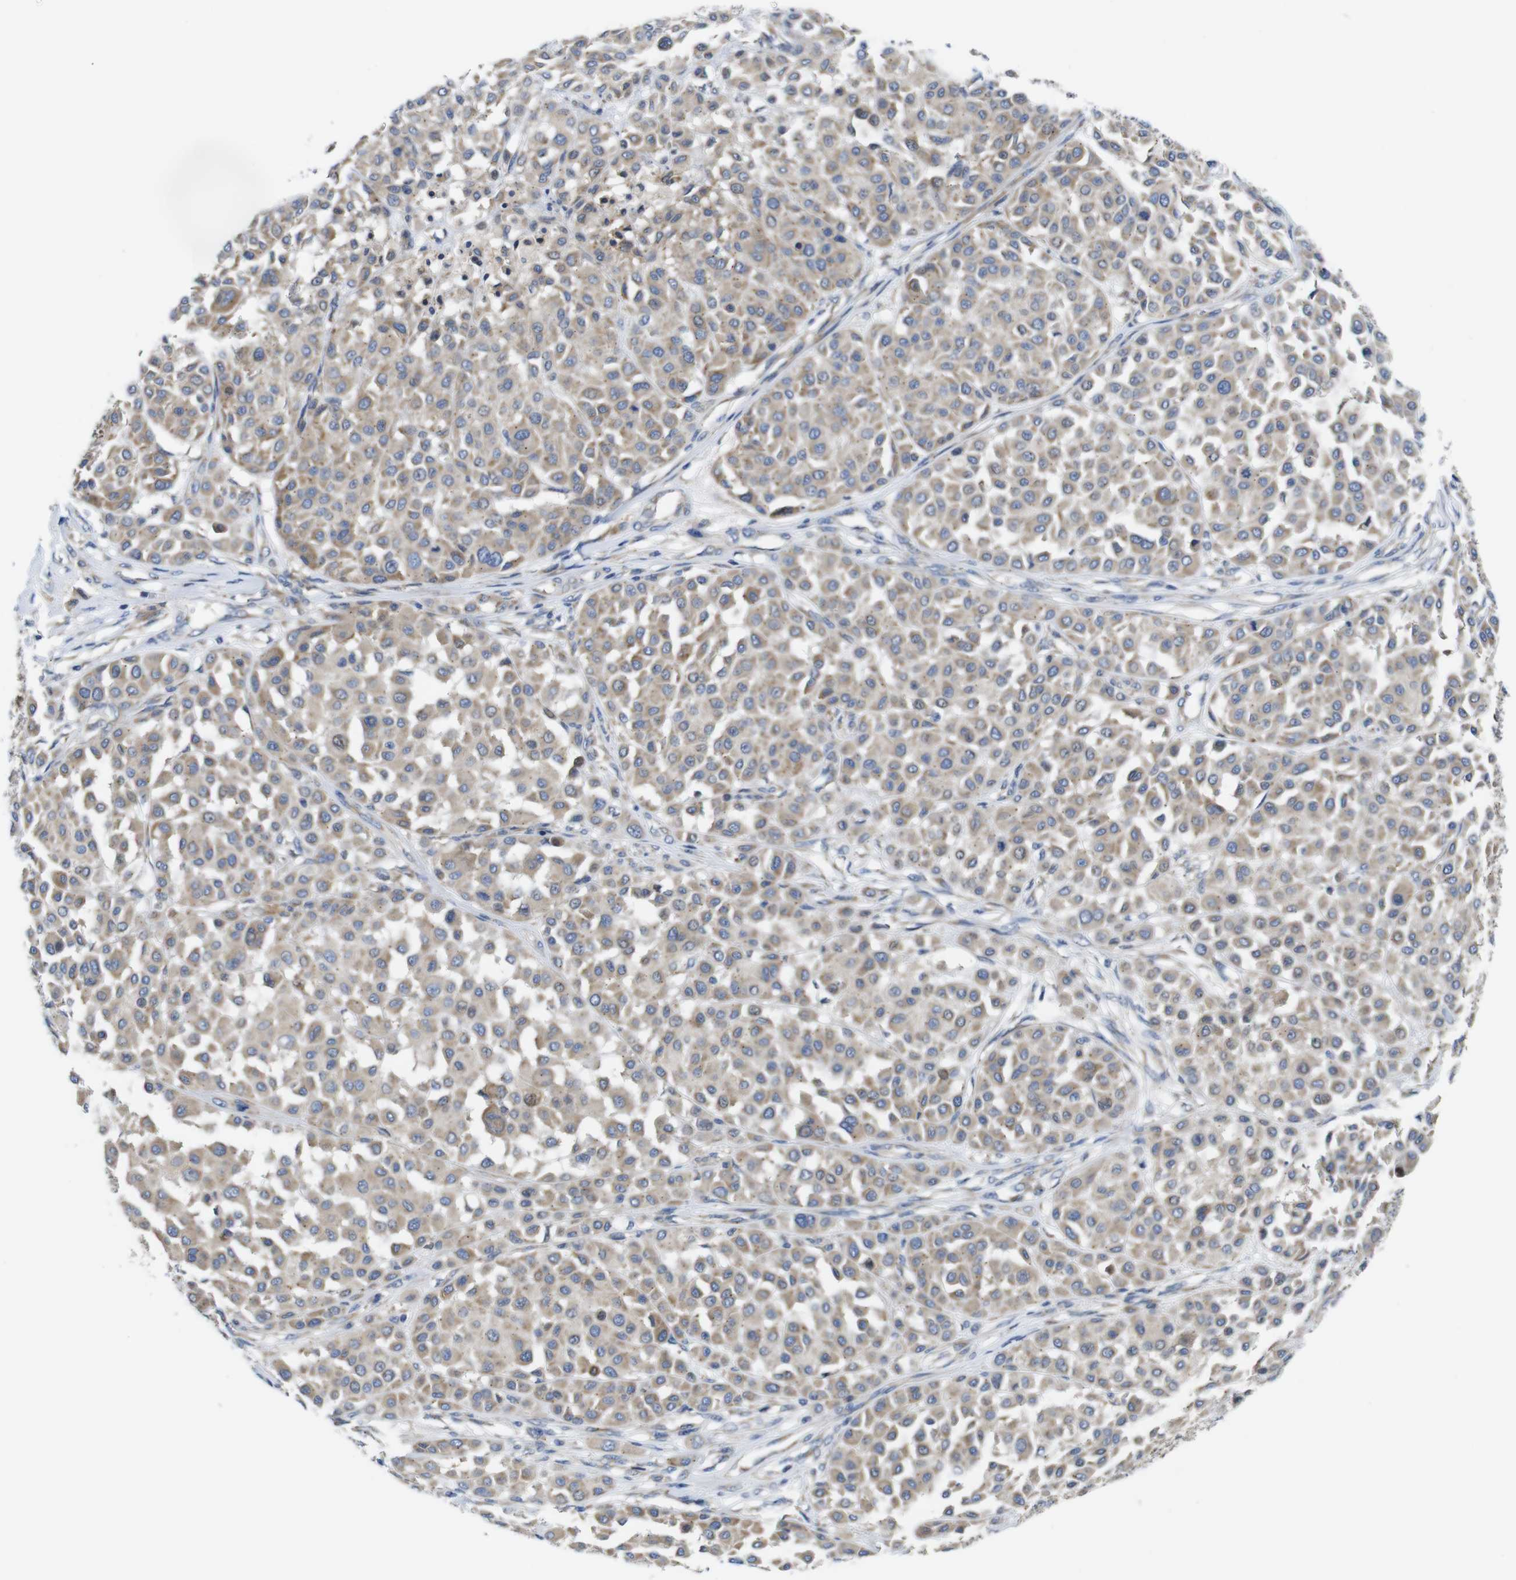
{"staining": {"intensity": "weak", "quantity": ">75%", "location": "cytoplasmic/membranous"}, "tissue": "melanoma", "cell_type": "Tumor cells", "image_type": "cancer", "snomed": [{"axis": "morphology", "description": "Malignant melanoma, Metastatic site"}, {"axis": "topography", "description": "Soft tissue"}], "caption": "IHC photomicrograph of human malignant melanoma (metastatic site) stained for a protein (brown), which exhibits low levels of weak cytoplasmic/membranous expression in about >75% of tumor cells.", "gene": "DDRGK1", "patient": {"sex": "male", "age": 41}}